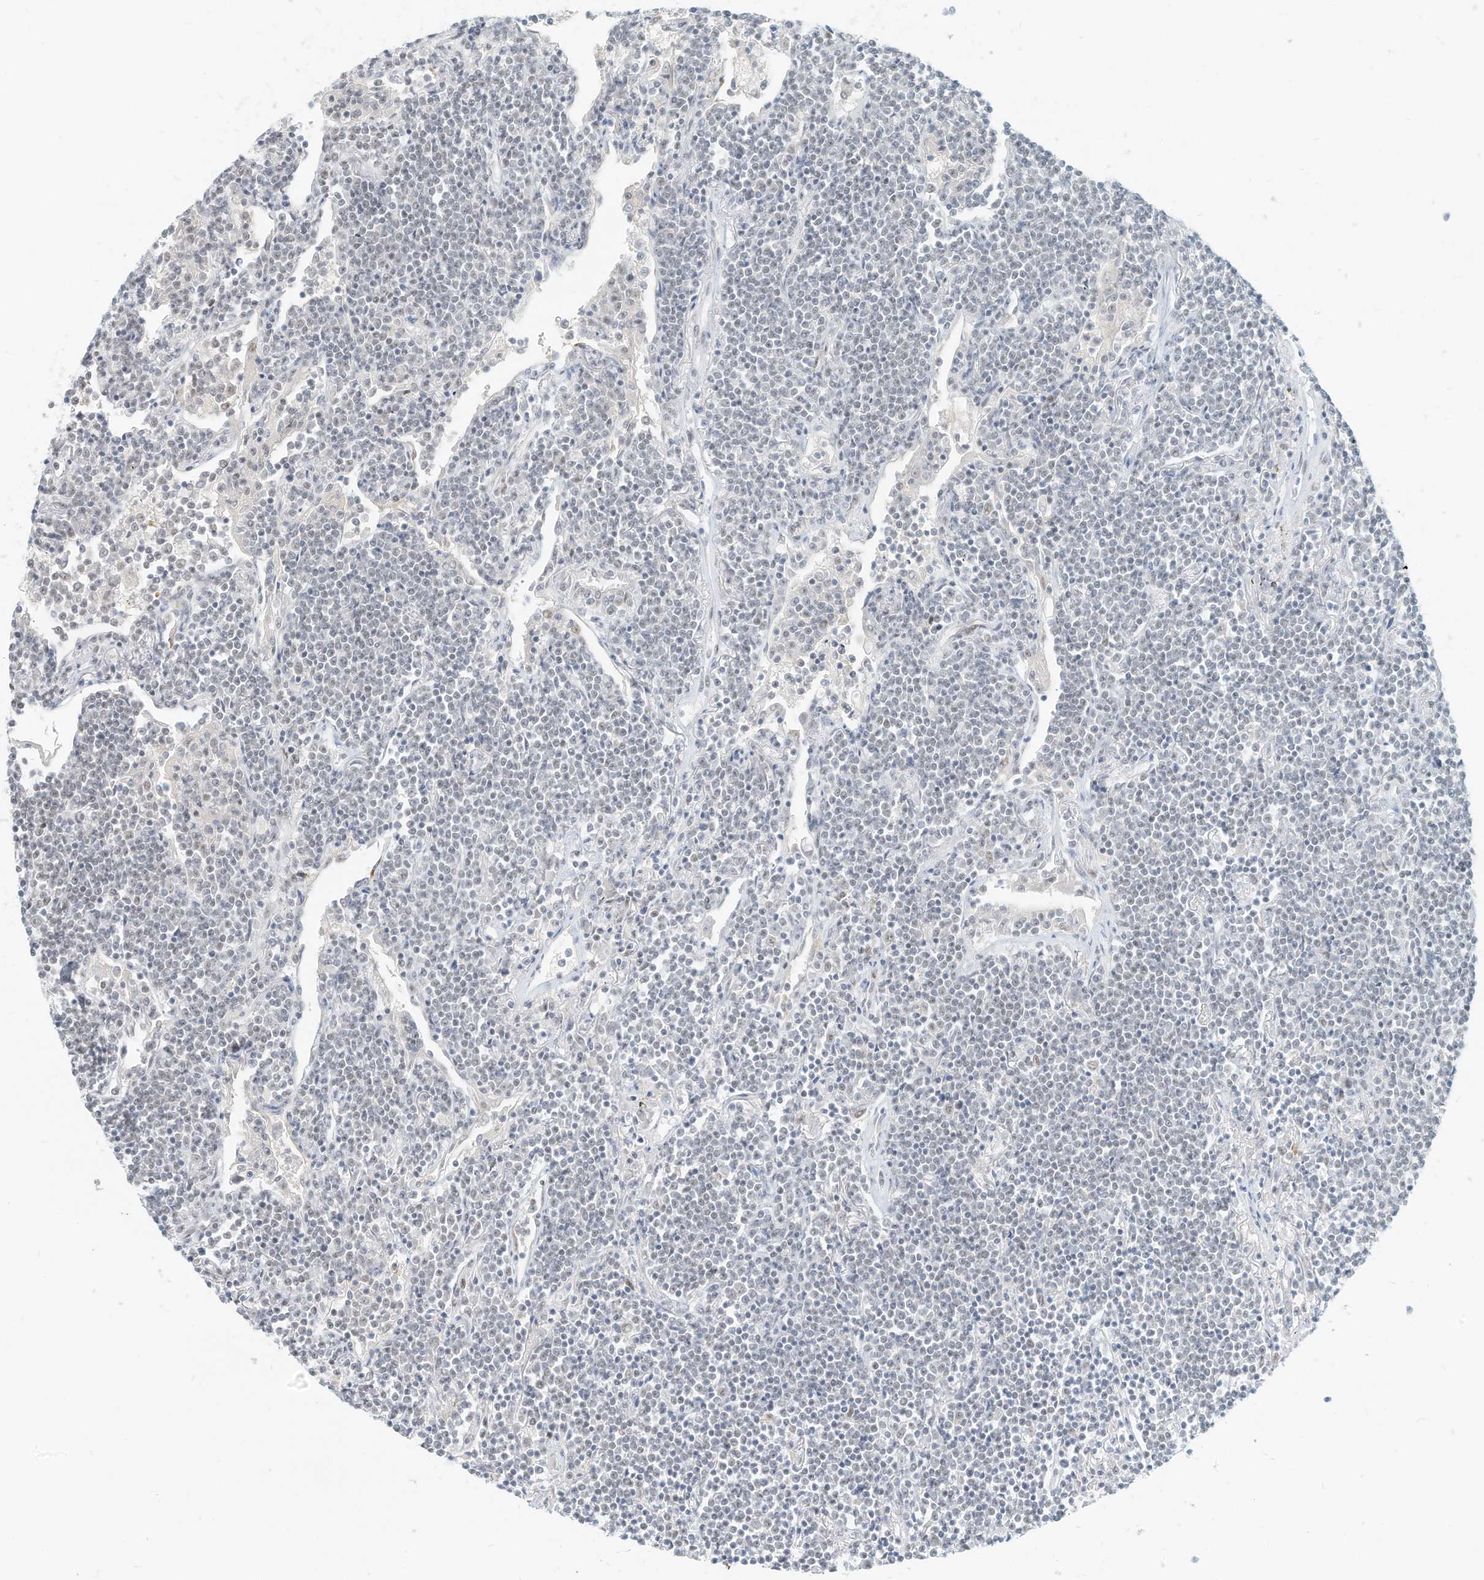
{"staining": {"intensity": "negative", "quantity": "none", "location": "none"}, "tissue": "lymphoma", "cell_type": "Tumor cells", "image_type": "cancer", "snomed": [{"axis": "morphology", "description": "Malignant lymphoma, non-Hodgkin's type, Low grade"}, {"axis": "topography", "description": "Lung"}], "caption": "The immunohistochemistry image has no significant staining in tumor cells of lymphoma tissue.", "gene": "PGC", "patient": {"sex": "female", "age": 71}}